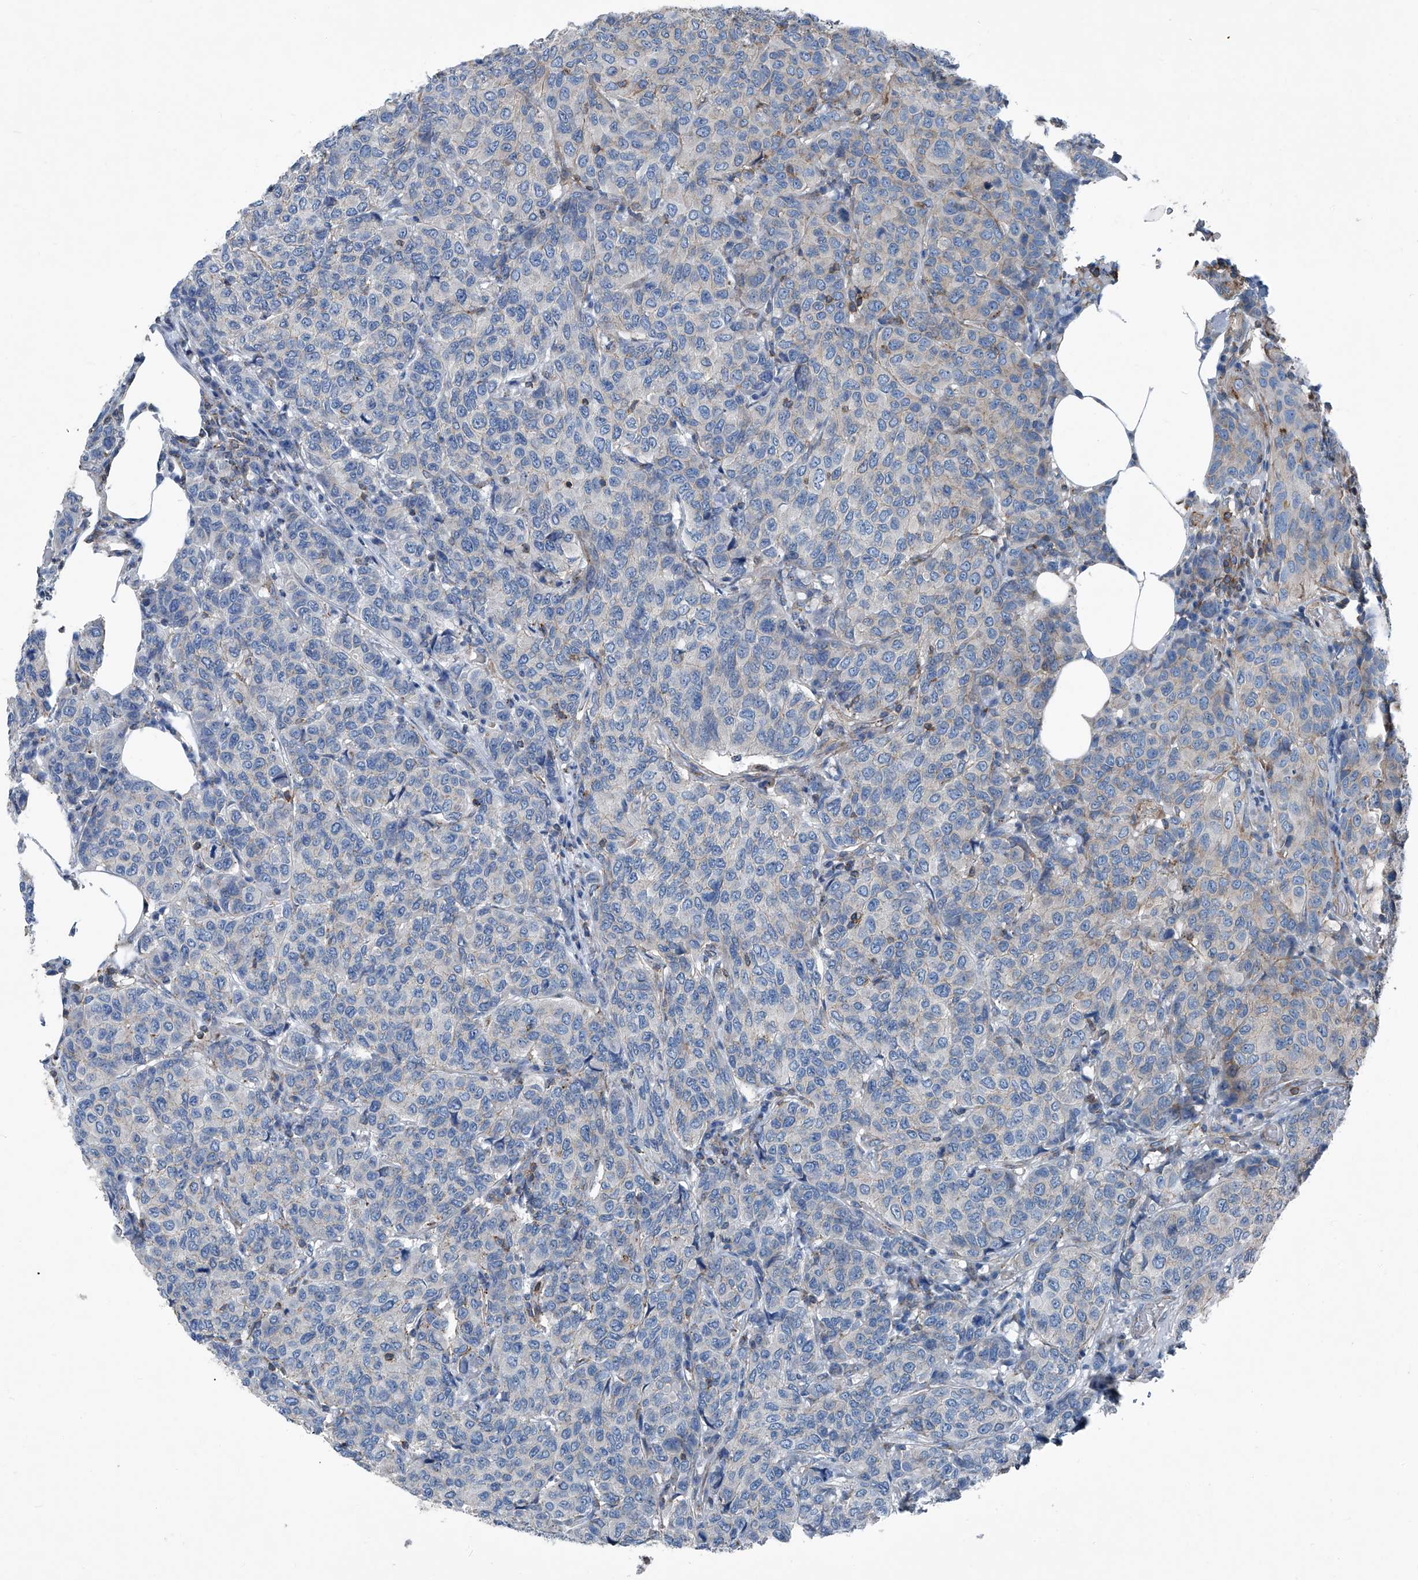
{"staining": {"intensity": "negative", "quantity": "none", "location": "none"}, "tissue": "breast cancer", "cell_type": "Tumor cells", "image_type": "cancer", "snomed": [{"axis": "morphology", "description": "Duct carcinoma"}, {"axis": "topography", "description": "Breast"}], "caption": "Tumor cells are negative for brown protein staining in breast intraductal carcinoma.", "gene": "SEPTIN7", "patient": {"sex": "female", "age": 55}}